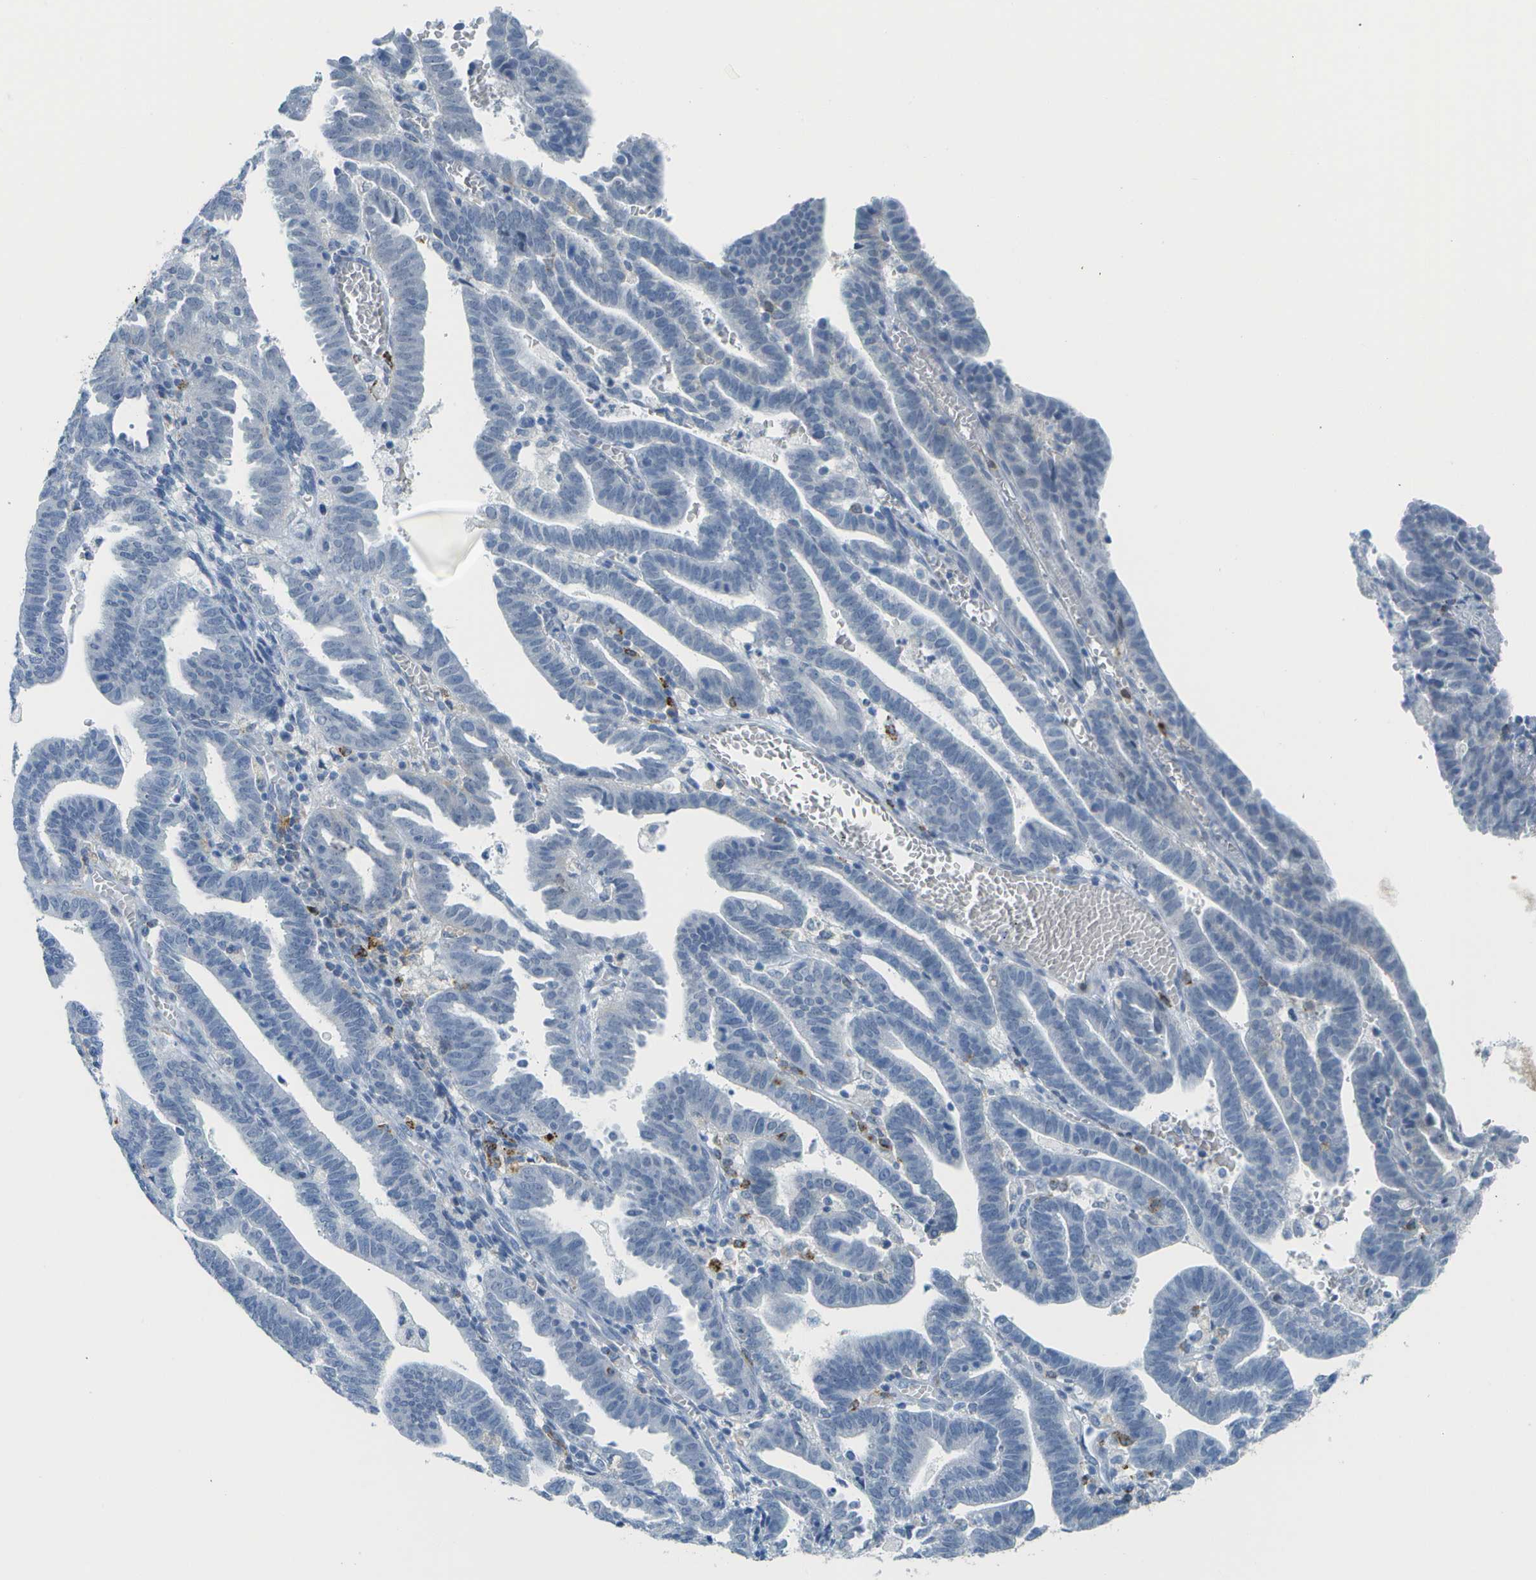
{"staining": {"intensity": "negative", "quantity": "none", "location": "none"}, "tissue": "endometrial cancer", "cell_type": "Tumor cells", "image_type": "cancer", "snomed": [{"axis": "morphology", "description": "Adenocarcinoma, NOS"}, {"axis": "topography", "description": "Uterus"}], "caption": "An immunohistochemistry histopathology image of endometrial cancer (adenocarcinoma) is shown. There is no staining in tumor cells of endometrial cancer (adenocarcinoma).", "gene": "ZBTB43", "patient": {"sex": "female", "age": 83}}